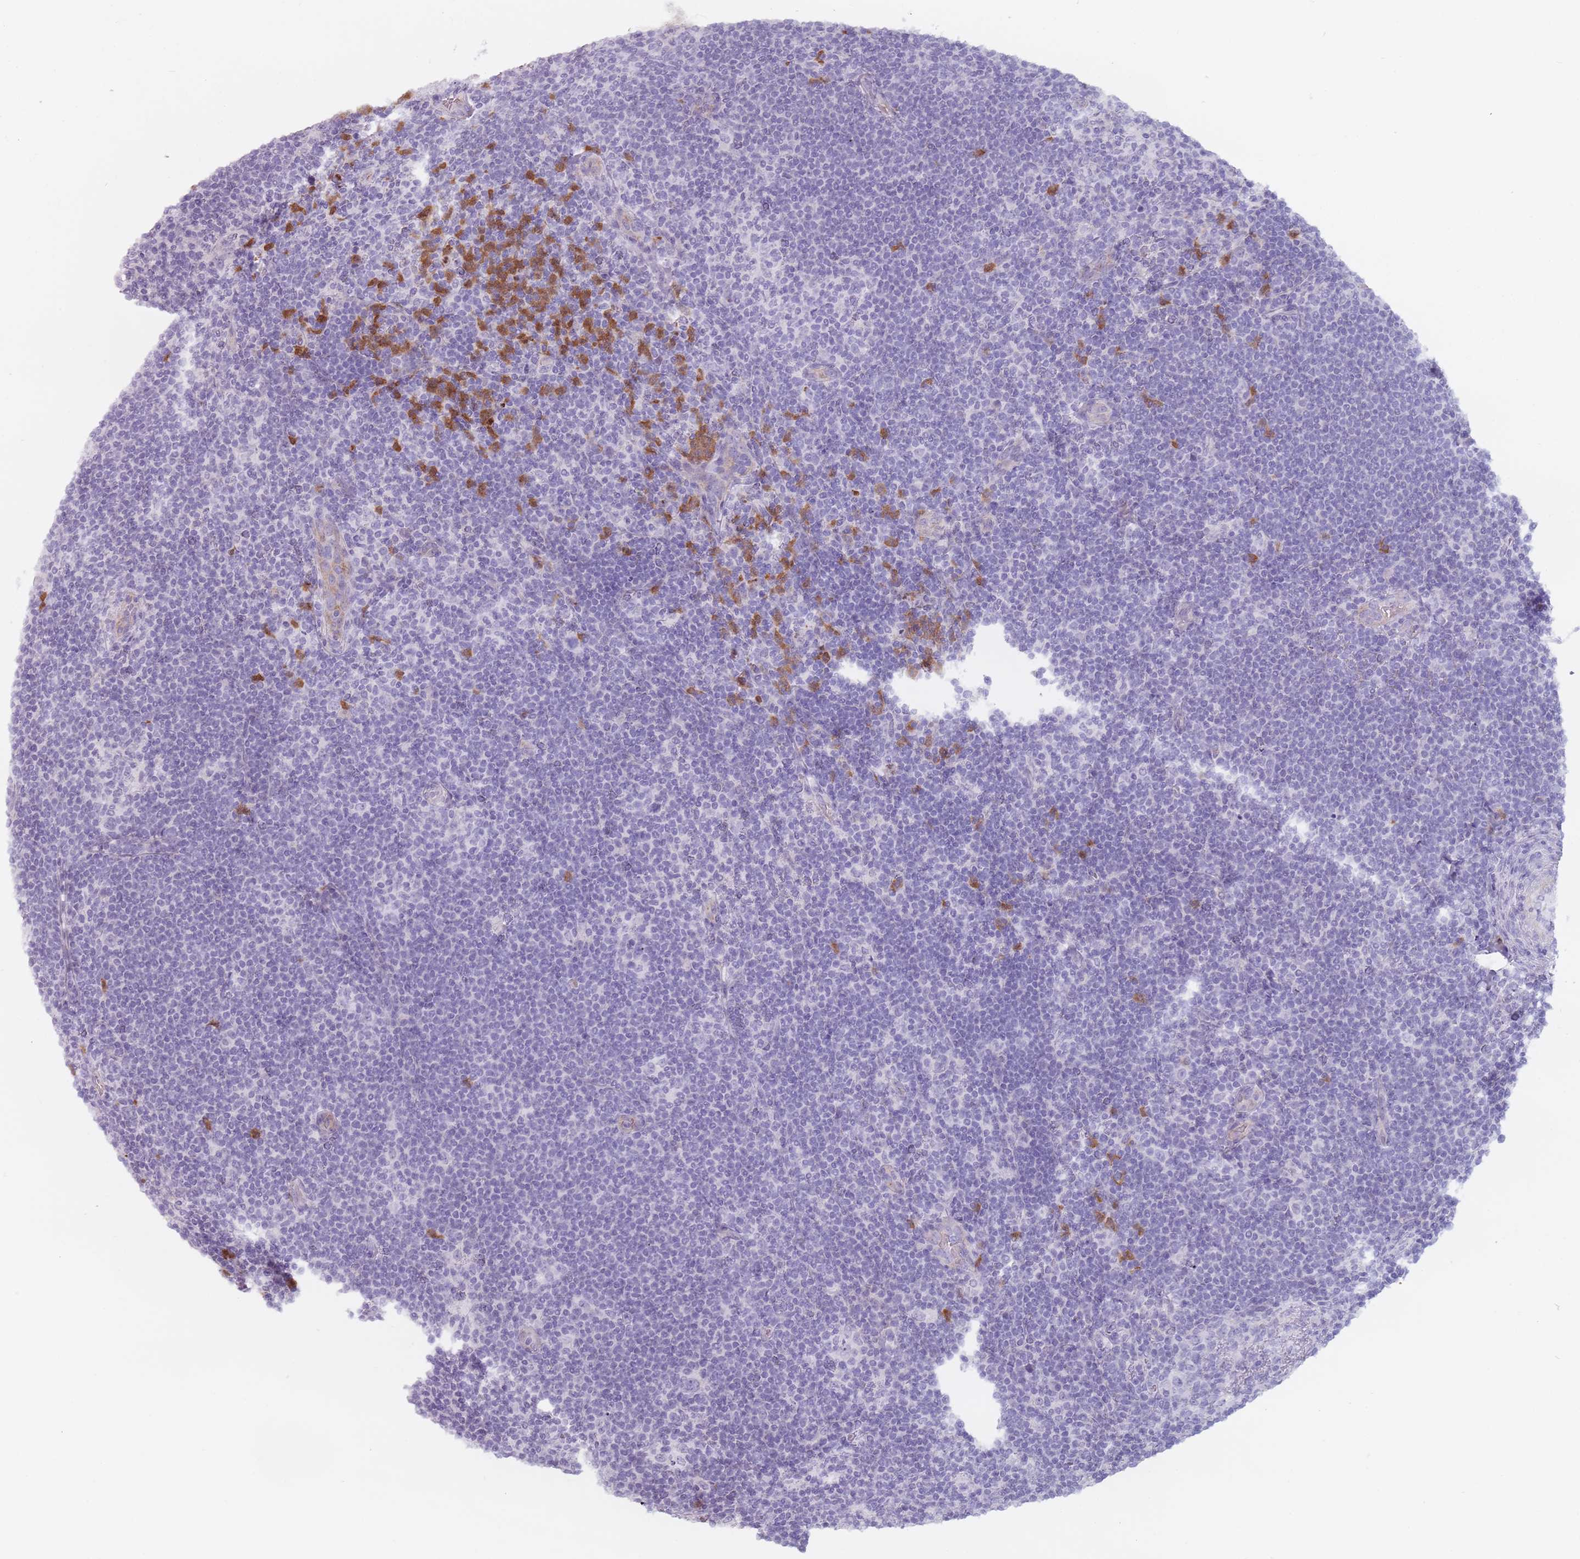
{"staining": {"intensity": "negative", "quantity": "none", "location": "none"}, "tissue": "lymphoma", "cell_type": "Tumor cells", "image_type": "cancer", "snomed": [{"axis": "morphology", "description": "Hodgkin's disease, NOS"}, {"axis": "topography", "description": "Lymph node"}], "caption": "The micrograph exhibits no staining of tumor cells in lymphoma.", "gene": "ZNF584", "patient": {"sex": "female", "age": 57}}